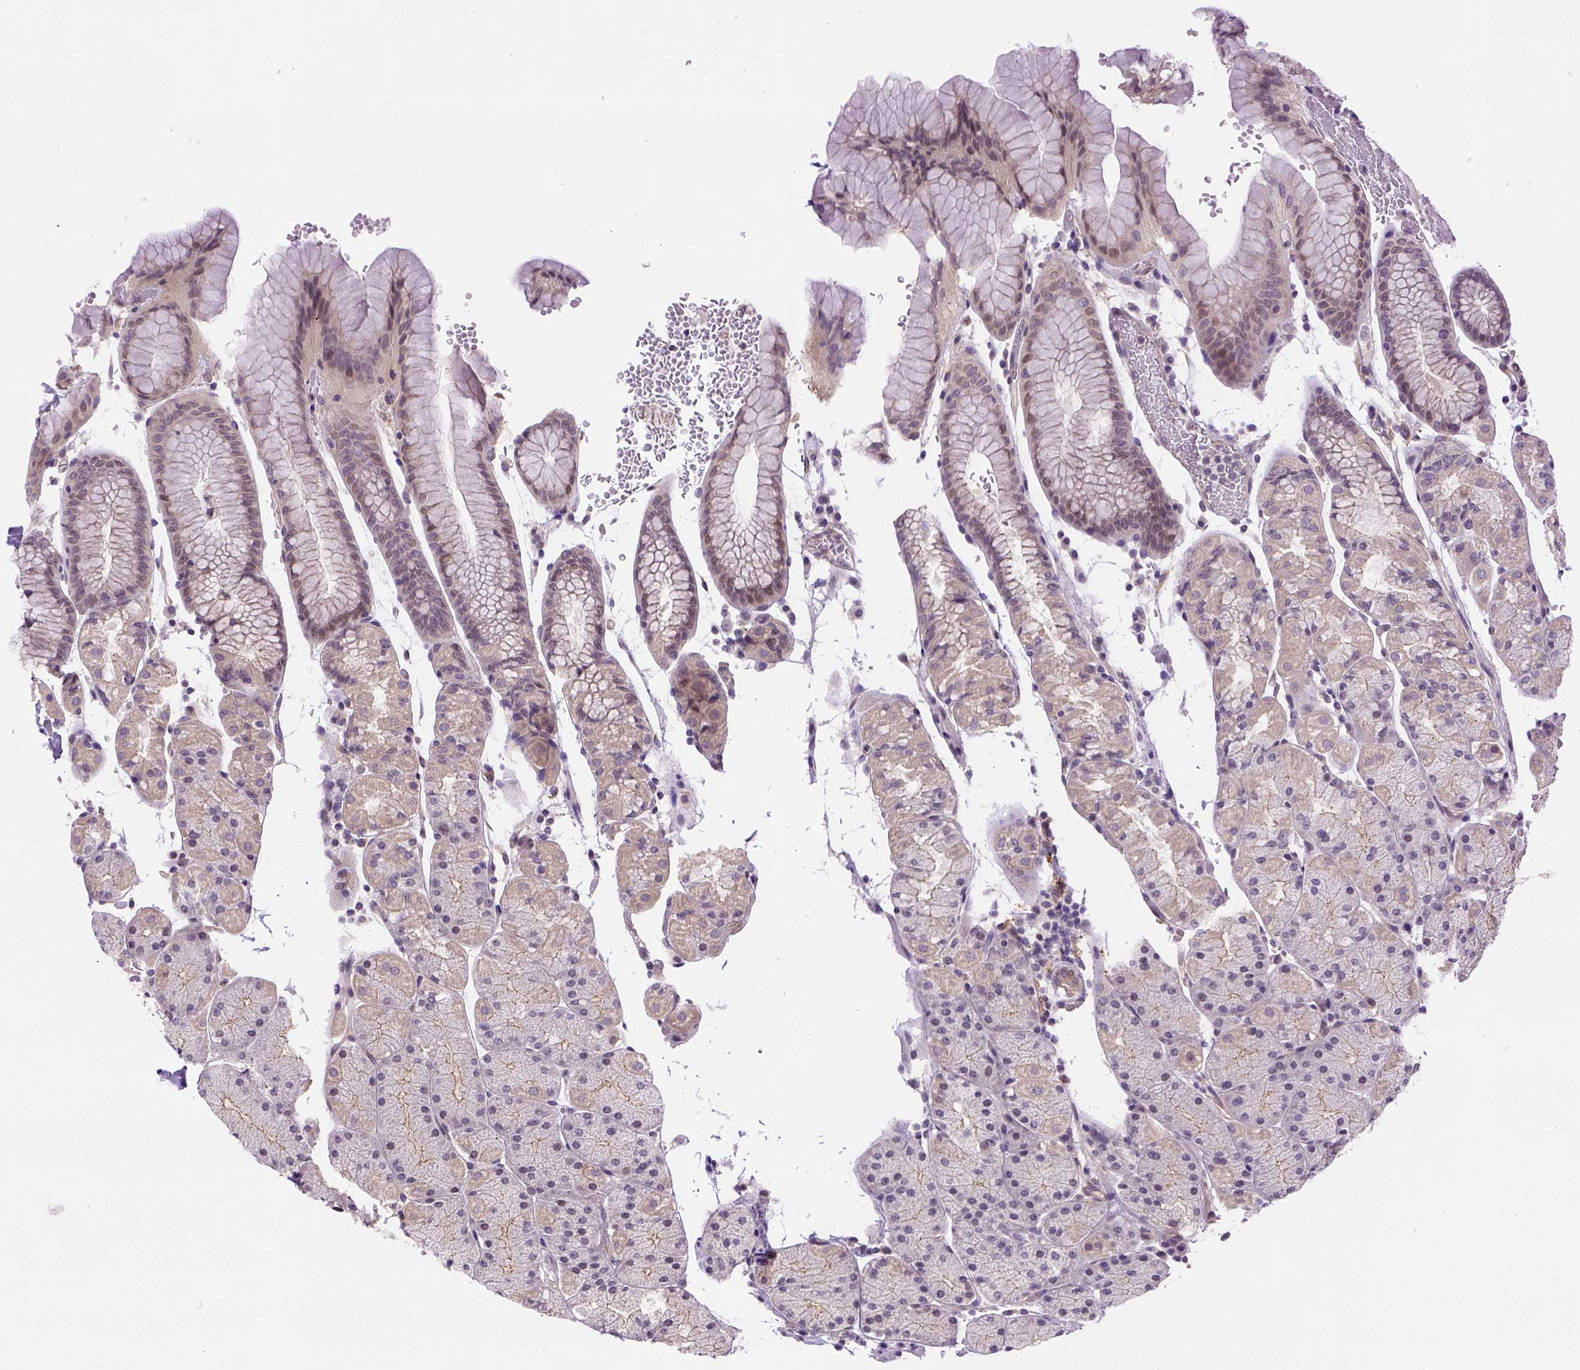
{"staining": {"intensity": "weak", "quantity": "25%-75%", "location": "cytoplasmic/membranous,nuclear"}, "tissue": "stomach", "cell_type": "Glandular cells", "image_type": "normal", "snomed": [{"axis": "morphology", "description": "Normal tissue, NOS"}, {"axis": "topography", "description": "Stomach, upper"}, {"axis": "topography", "description": "Stomach"}], "caption": "An image of stomach stained for a protein exhibits weak cytoplasmic/membranous,nuclear brown staining in glandular cells. Using DAB (3,3'-diaminobenzidine) (brown) and hematoxylin (blue) stains, captured at high magnification using brightfield microscopy.", "gene": "KAZN", "patient": {"sex": "male", "age": 76}}